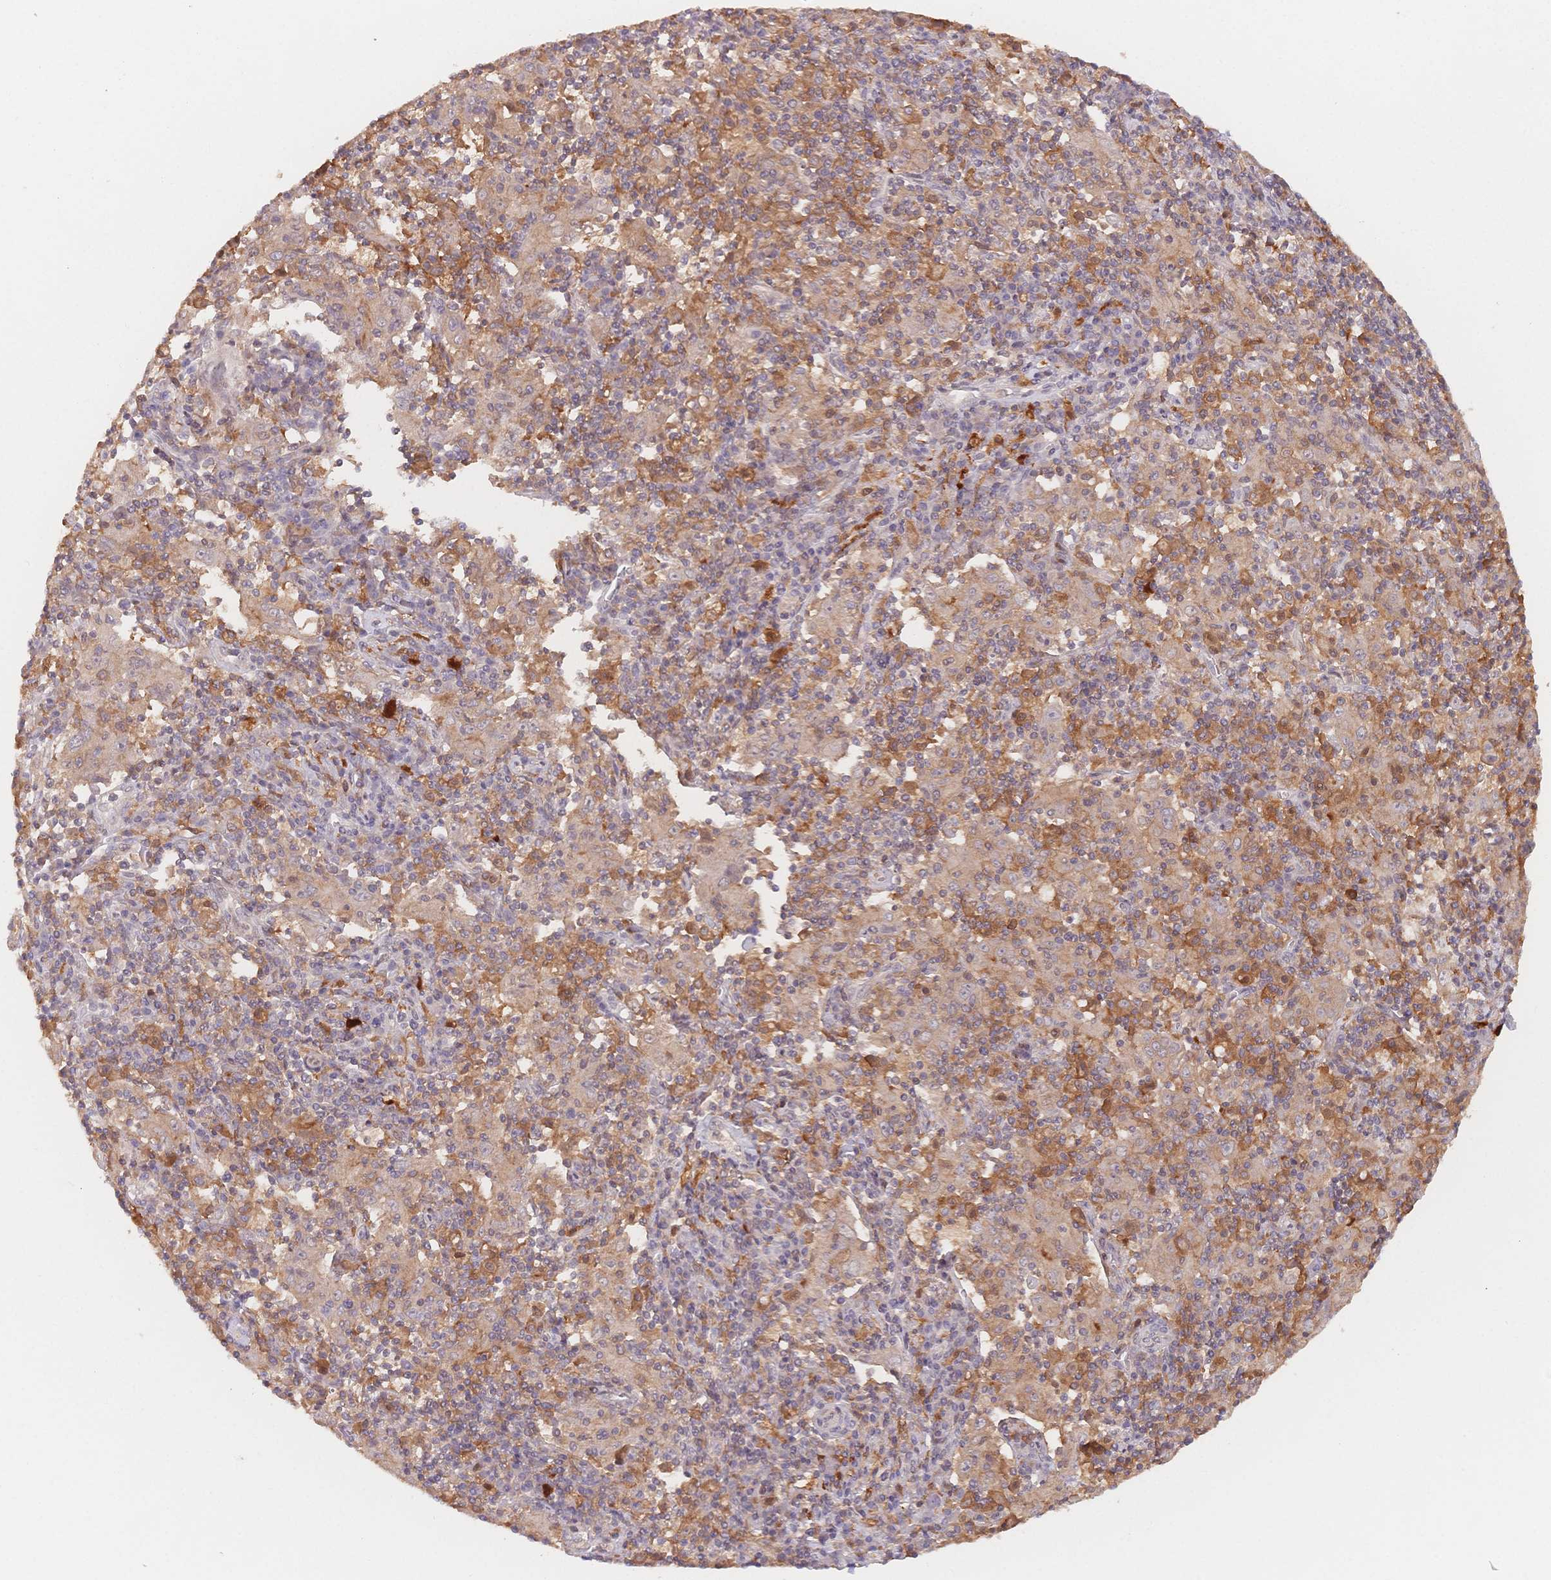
{"staining": {"intensity": "weak", "quantity": ">75%", "location": "cytoplasmic/membranous"}, "tissue": "pancreatic cancer", "cell_type": "Tumor cells", "image_type": "cancer", "snomed": [{"axis": "morphology", "description": "Adenocarcinoma, NOS"}, {"axis": "topography", "description": "Pancreas"}], "caption": "A micrograph of human pancreatic cancer (adenocarcinoma) stained for a protein displays weak cytoplasmic/membranous brown staining in tumor cells.", "gene": "C12orf75", "patient": {"sex": "male", "age": 63}}